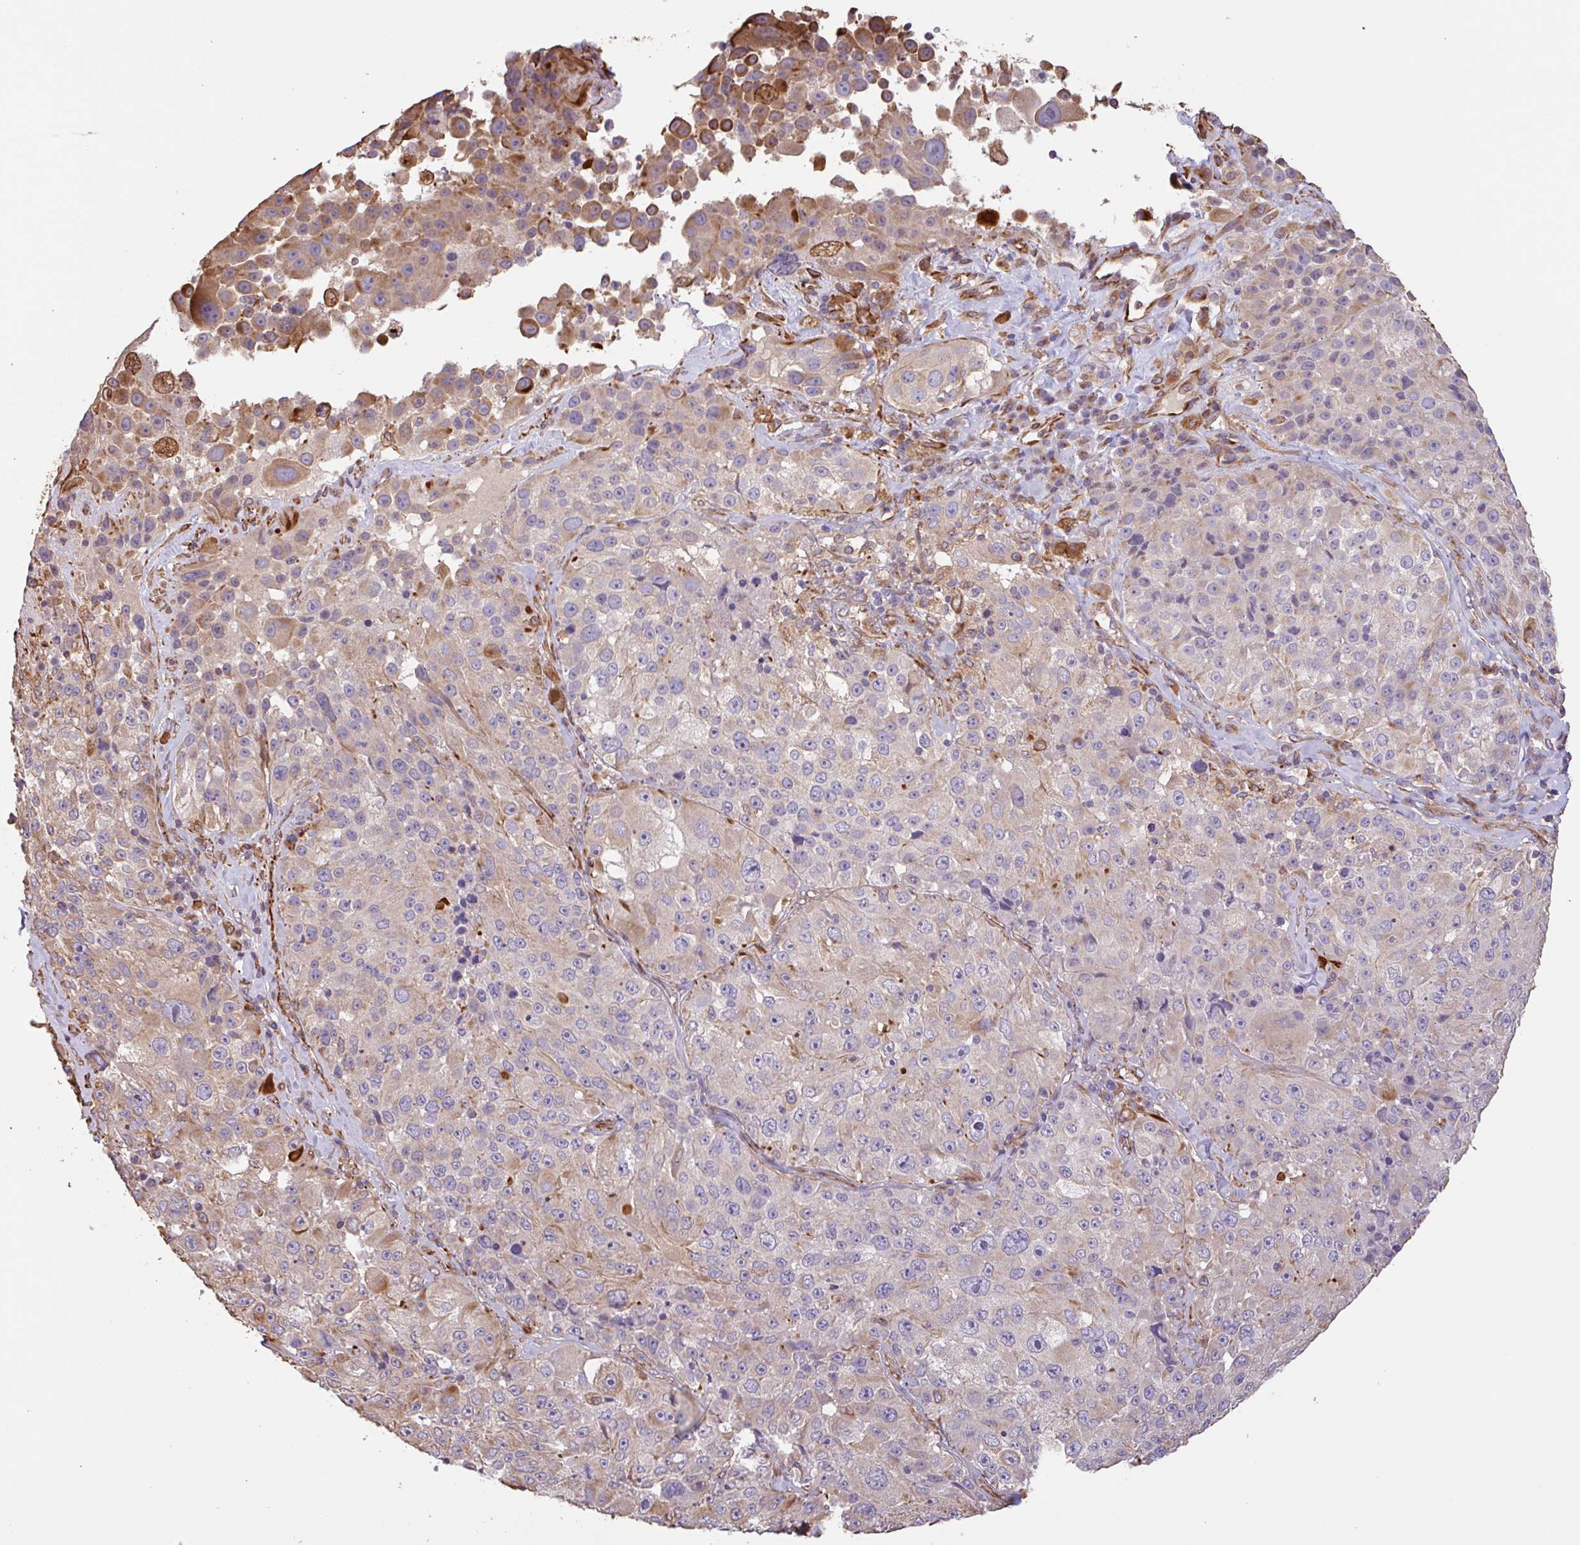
{"staining": {"intensity": "moderate", "quantity": "<25%", "location": "cytoplasmic/membranous"}, "tissue": "melanoma", "cell_type": "Tumor cells", "image_type": "cancer", "snomed": [{"axis": "morphology", "description": "Malignant melanoma, Metastatic site"}, {"axis": "topography", "description": "Lymph node"}], "caption": "A brown stain shows moderate cytoplasmic/membranous positivity of a protein in human malignant melanoma (metastatic site) tumor cells.", "gene": "ZNF790", "patient": {"sex": "male", "age": 62}}